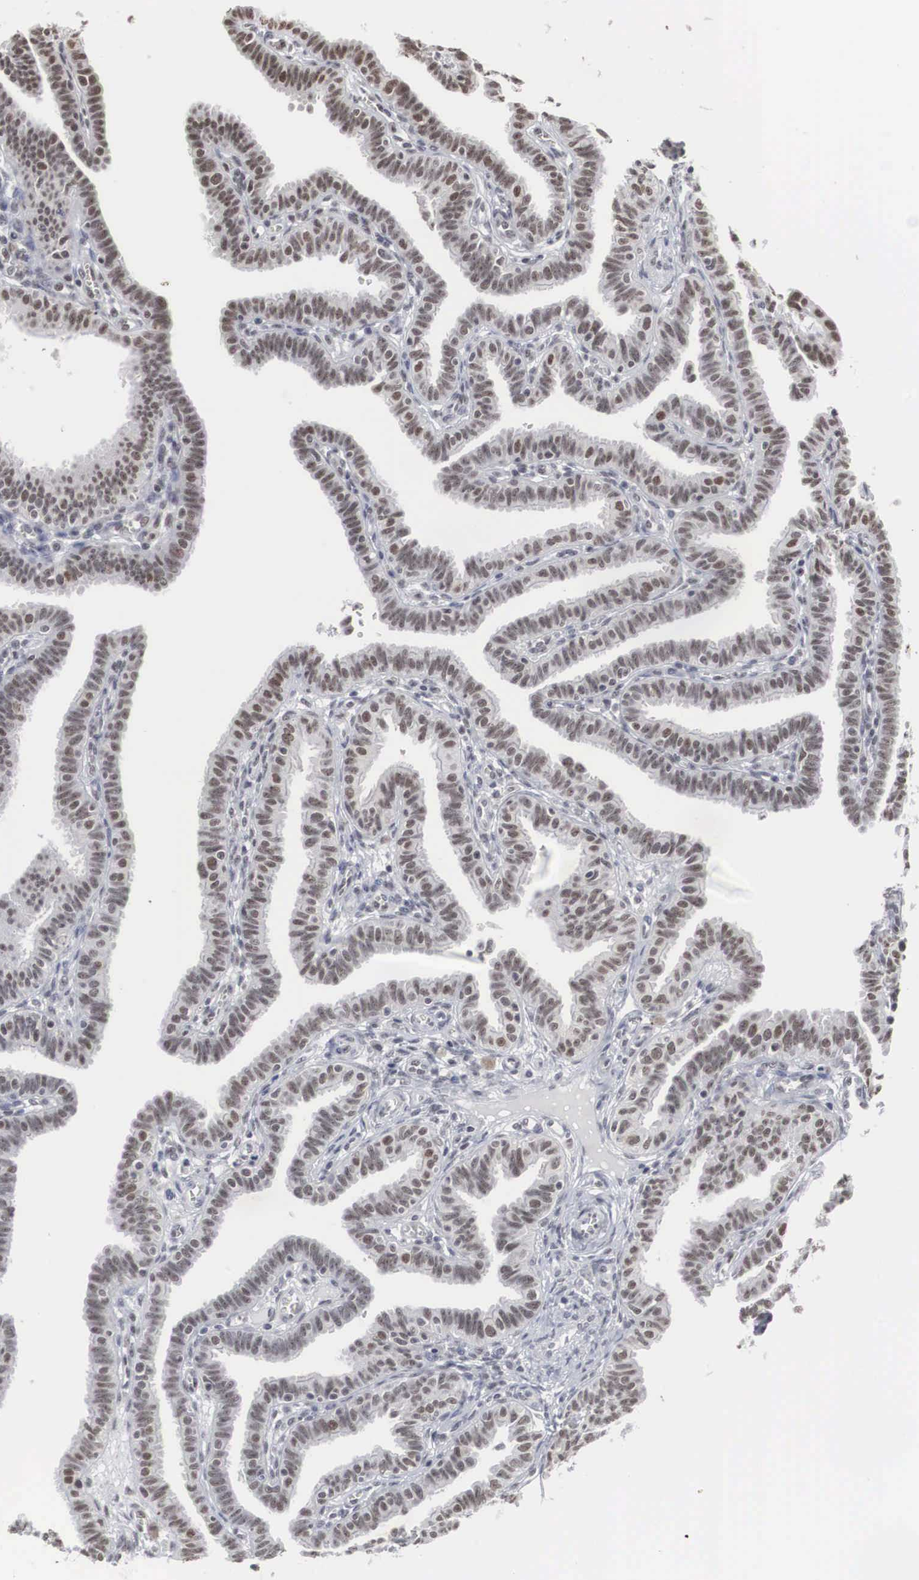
{"staining": {"intensity": "weak", "quantity": ">75%", "location": "nuclear"}, "tissue": "fallopian tube", "cell_type": "Glandular cells", "image_type": "normal", "snomed": [{"axis": "morphology", "description": "Normal tissue, NOS"}, {"axis": "topography", "description": "Fallopian tube"}], "caption": "Brown immunohistochemical staining in unremarkable fallopian tube shows weak nuclear expression in about >75% of glandular cells.", "gene": "AUTS2", "patient": {"sex": "female", "age": 41}}